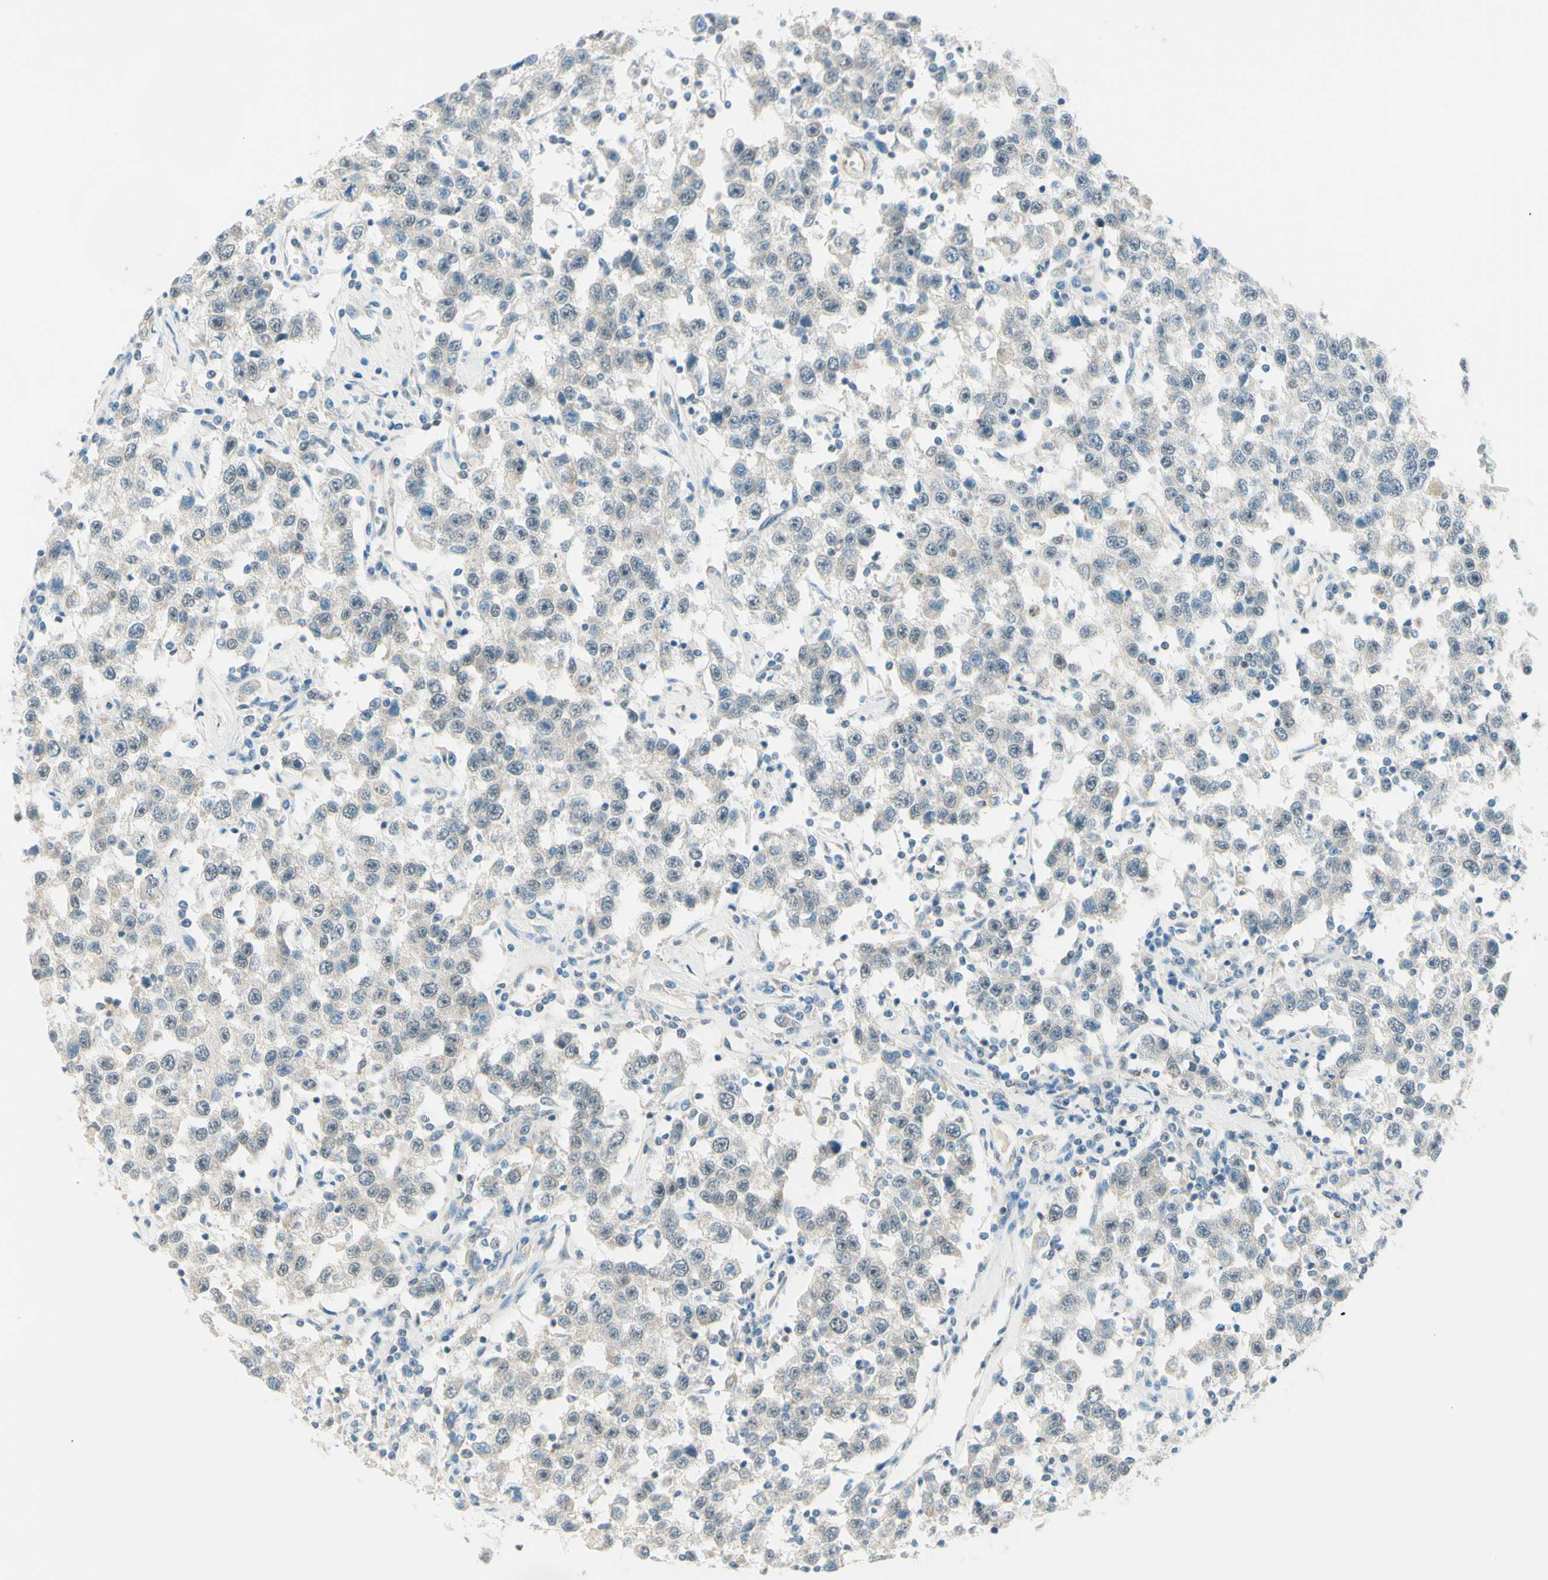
{"staining": {"intensity": "weak", "quantity": "<25%", "location": "nuclear"}, "tissue": "testis cancer", "cell_type": "Tumor cells", "image_type": "cancer", "snomed": [{"axis": "morphology", "description": "Seminoma, NOS"}, {"axis": "topography", "description": "Testis"}], "caption": "Immunohistochemical staining of testis cancer (seminoma) displays no significant expression in tumor cells. (IHC, brightfield microscopy, high magnification).", "gene": "JPH1", "patient": {"sex": "male", "age": 41}}